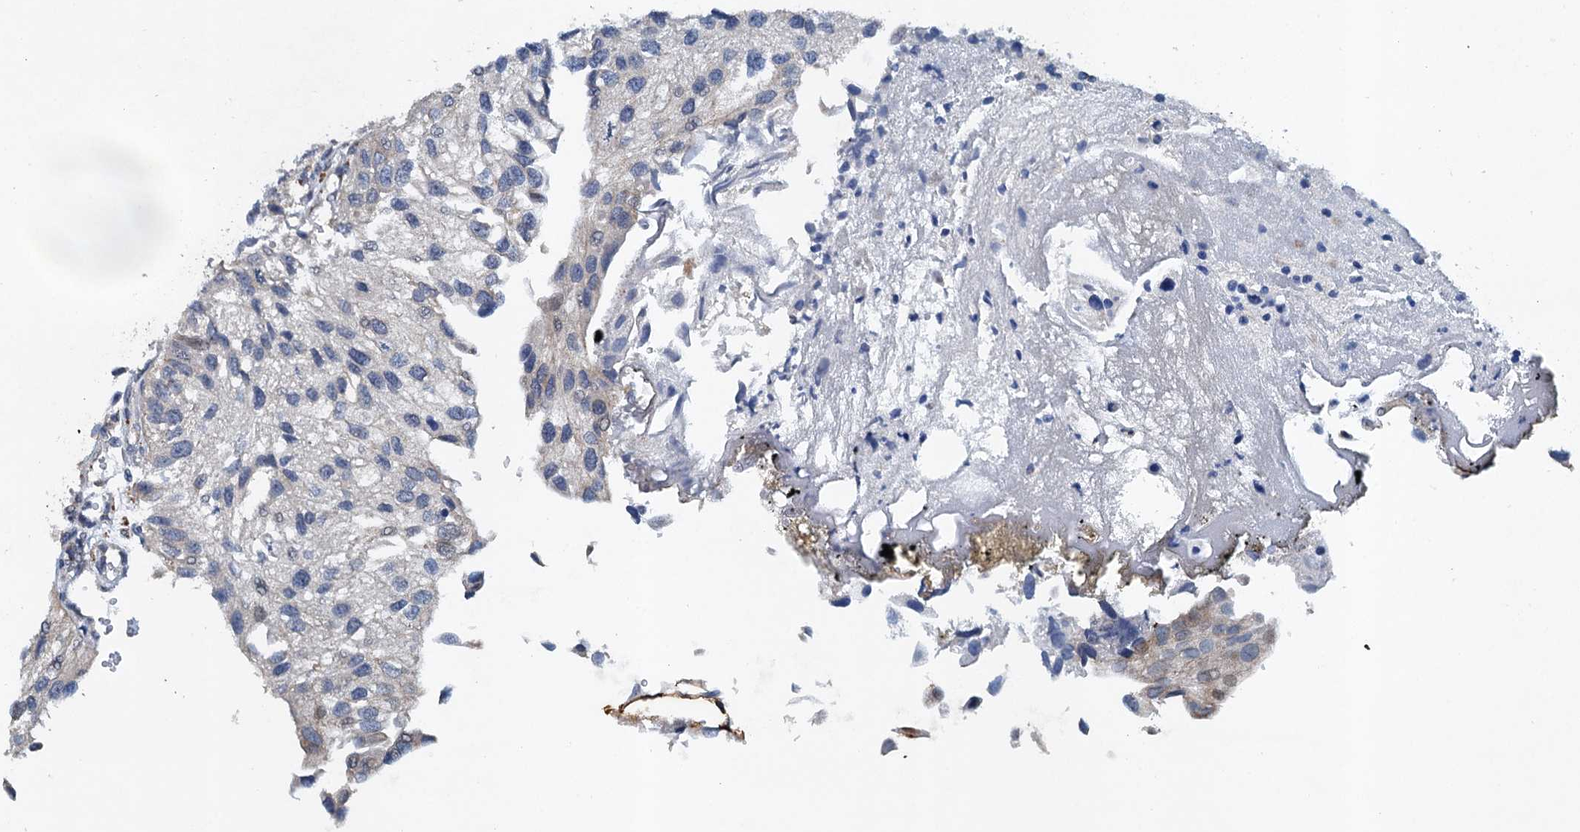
{"staining": {"intensity": "negative", "quantity": "none", "location": "none"}, "tissue": "urothelial cancer", "cell_type": "Tumor cells", "image_type": "cancer", "snomed": [{"axis": "morphology", "description": "Urothelial carcinoma, Low grade"}, {"axis": "topography", "description": "Urinary bladder"}], "caption": "Low-grade urothelial carcinoma stained for a protein using immunohistochemistry shows no staining tumor cells.", "gene": "NBEA", "patient": {"sex": "female", "age": 89}}